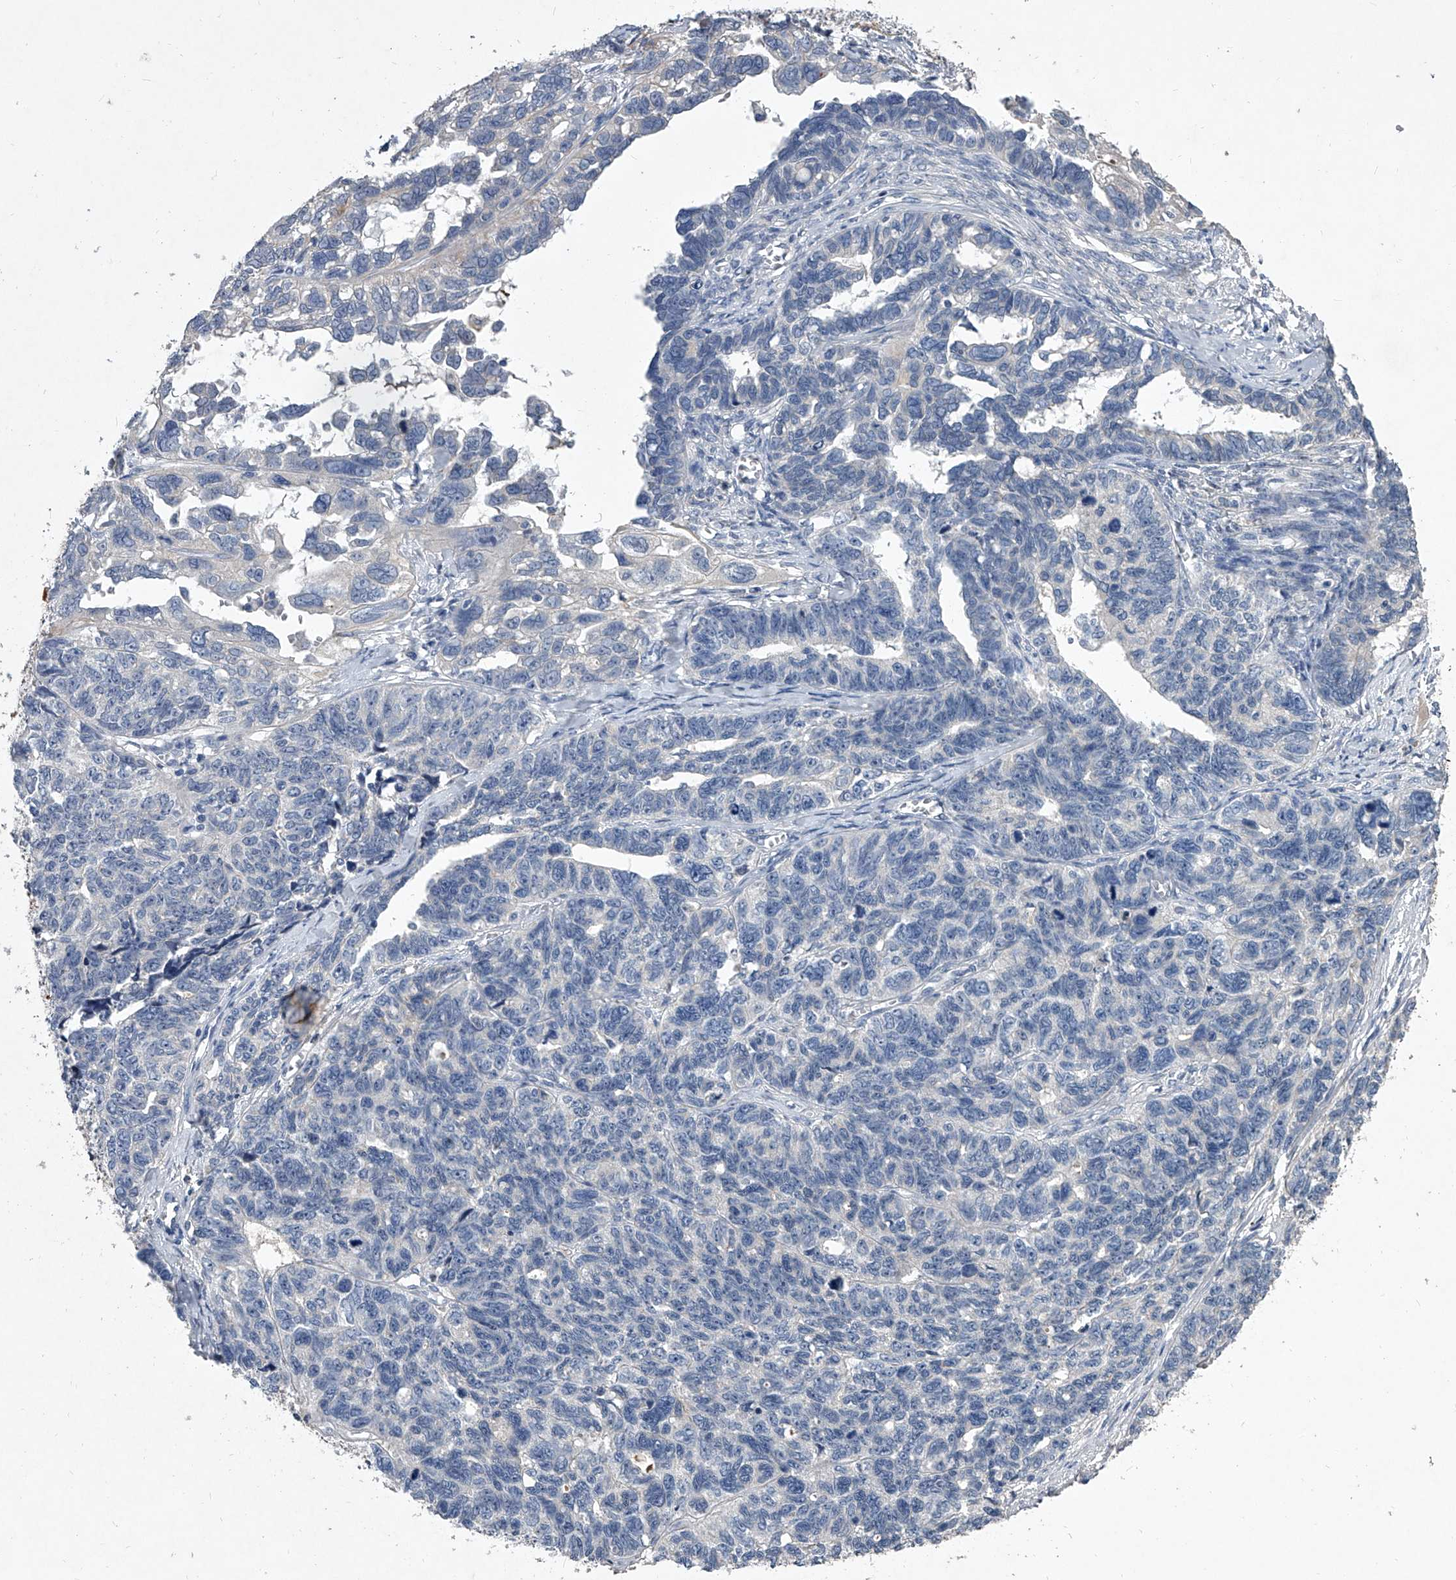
{"staining": {"intensity": "negative", "quantity": "none", "location": "none"}, "tissue": "ovarian cancer", "cell_type": "Tumor cells", "image_type": "cancer", "snomed": [{"axis": "morphology", "description": "Cystadenocarcinoma, serous, NOS"}, {"axis": "topography", "description": "Ovary"}], "caption": "Photomicrograph shows no significant protein staining in tumor cells of ovarian serous cystadenocarcinoma.", "gene": "C5", "patient": {"sex": "female", "age": 79}}